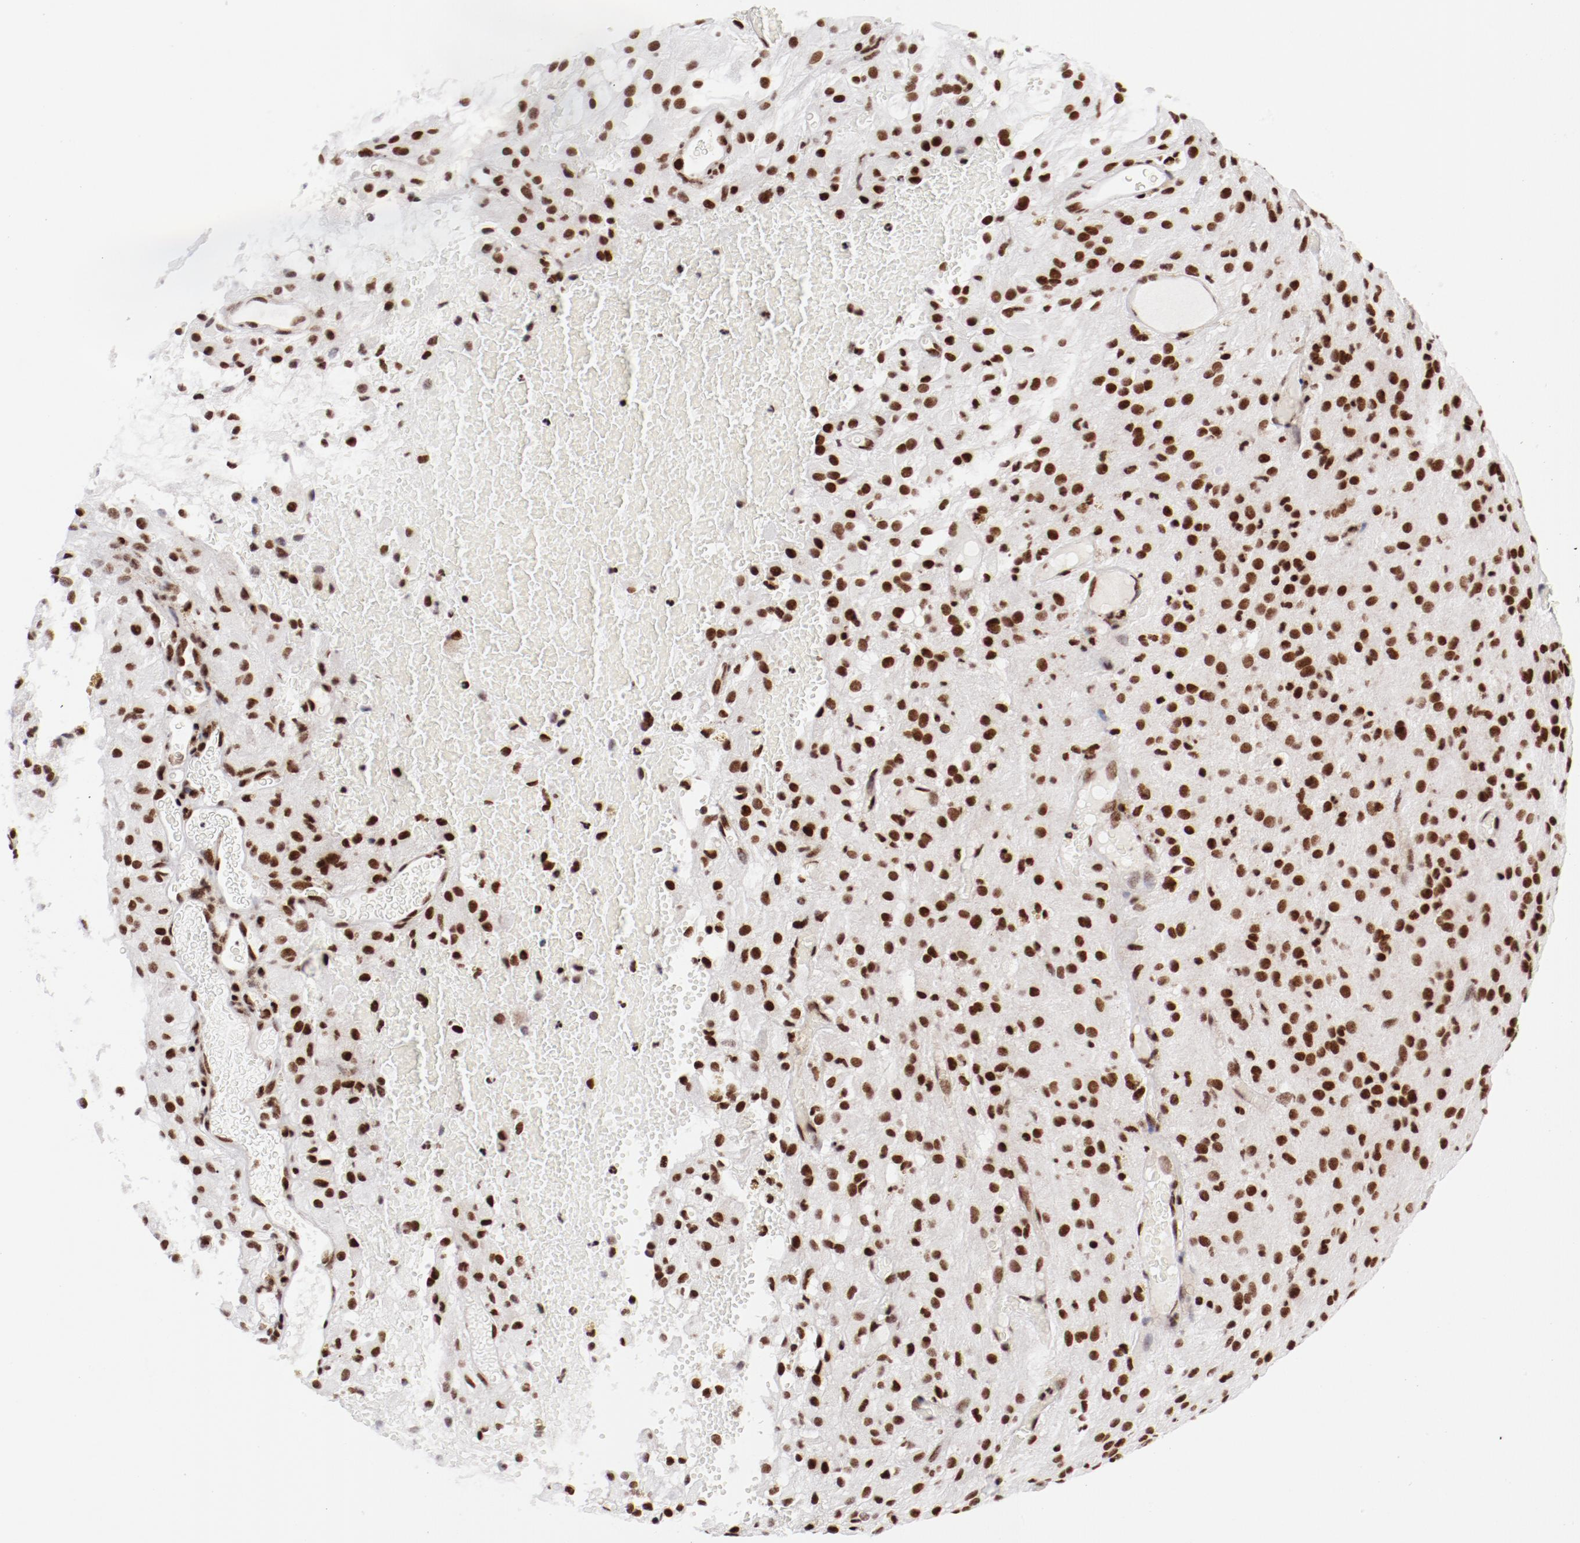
{"staining": {"intensity": "strong", "quantity": ">75%", "location": "nuclear"}, "tissue": "glioma", "cell_type": "Tumor cells", "image_type": "cancer", "snomed": [{"axis": "morphology", "description": "Glioma, malignant, High grade"}, {"axis": "topography", "description": "Brain"}], "caption": "Glioma stained with a protein marker displays strong staining in tumor cells.", "gene": "NFYB", "patient": {"sex": "female", "age": 59}}